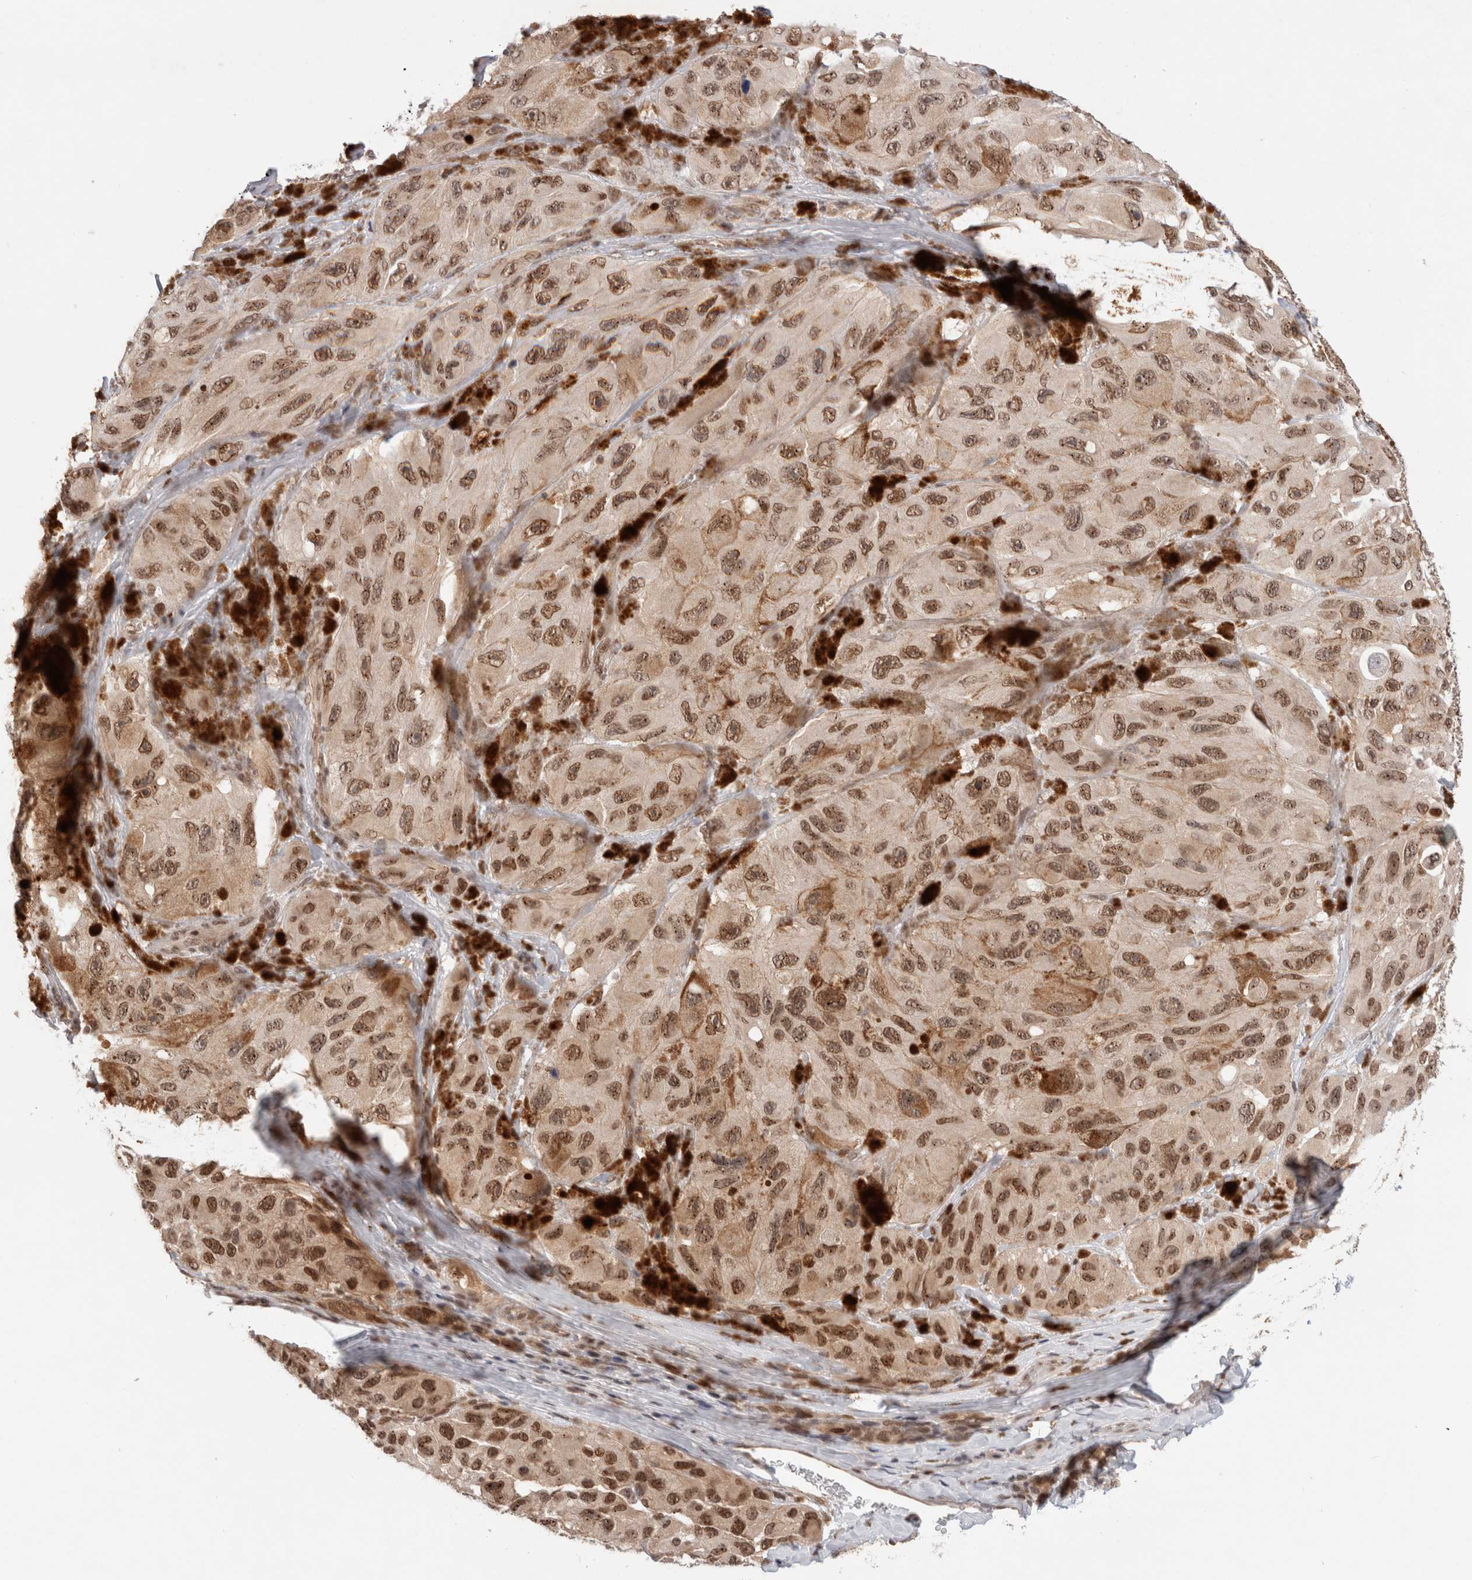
{"staining": {"intensity": "strong", "quantity": ">75%", "location": "cytoplasmic/membranous,nuclear"}, "tissue": "melanoma", "cell_type": "Tumor cells", "image_type": "cancer", "snomed": [{"axis": "morphology", "description": "Malignant melanoma, NOS"}, {"axis": "topography", "description": "Skin"}], "caption": "Protein staining exhibits strong cytoplasmic/membranous and nuclear expression in approximately >75% of tumor cells in melanoma.", "gene": "GATAD2A", "patient": {"sex": "female", "age": 73}}